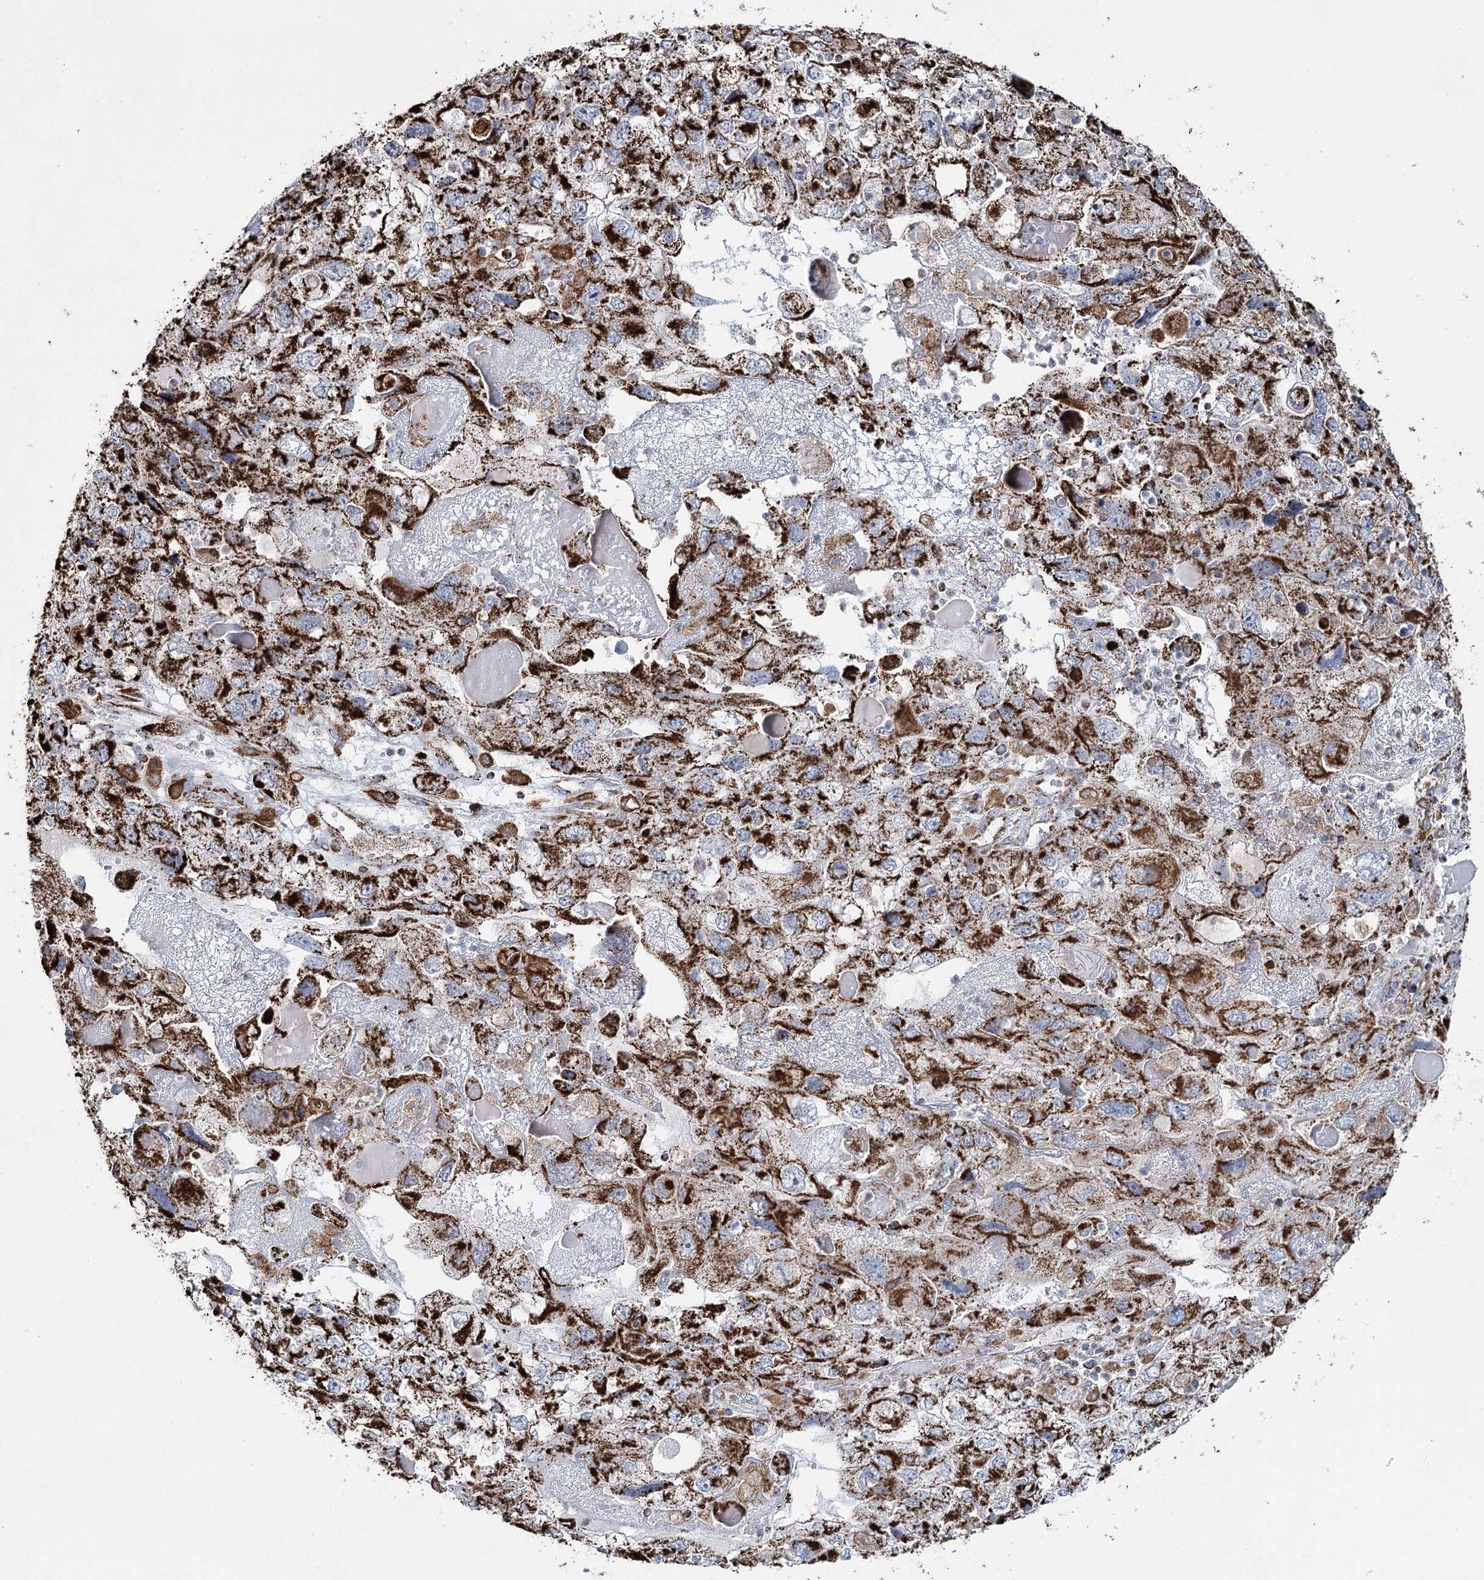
{"staining": {"intensity": "strong", "quantity": ">75%", "location": "cytoplasmic/membranous"}, "tissue": "endometrial cancer", "cell_type": "Tumor cells", "image_type": "cancer", "snomed": [{"axis": "morphology", "description": "Adenocarcinoma, NOS"}, {"axis": "topography", "description": "Endometrium"}], "caption": "Immunohistochemical staining of human endometrial cancer shows strong cytoplasmic/membranous protein positivity in about >75% of tumor cells.", "gene": "CWF19L1", "patient": {"sex": "female", "age": 49}}